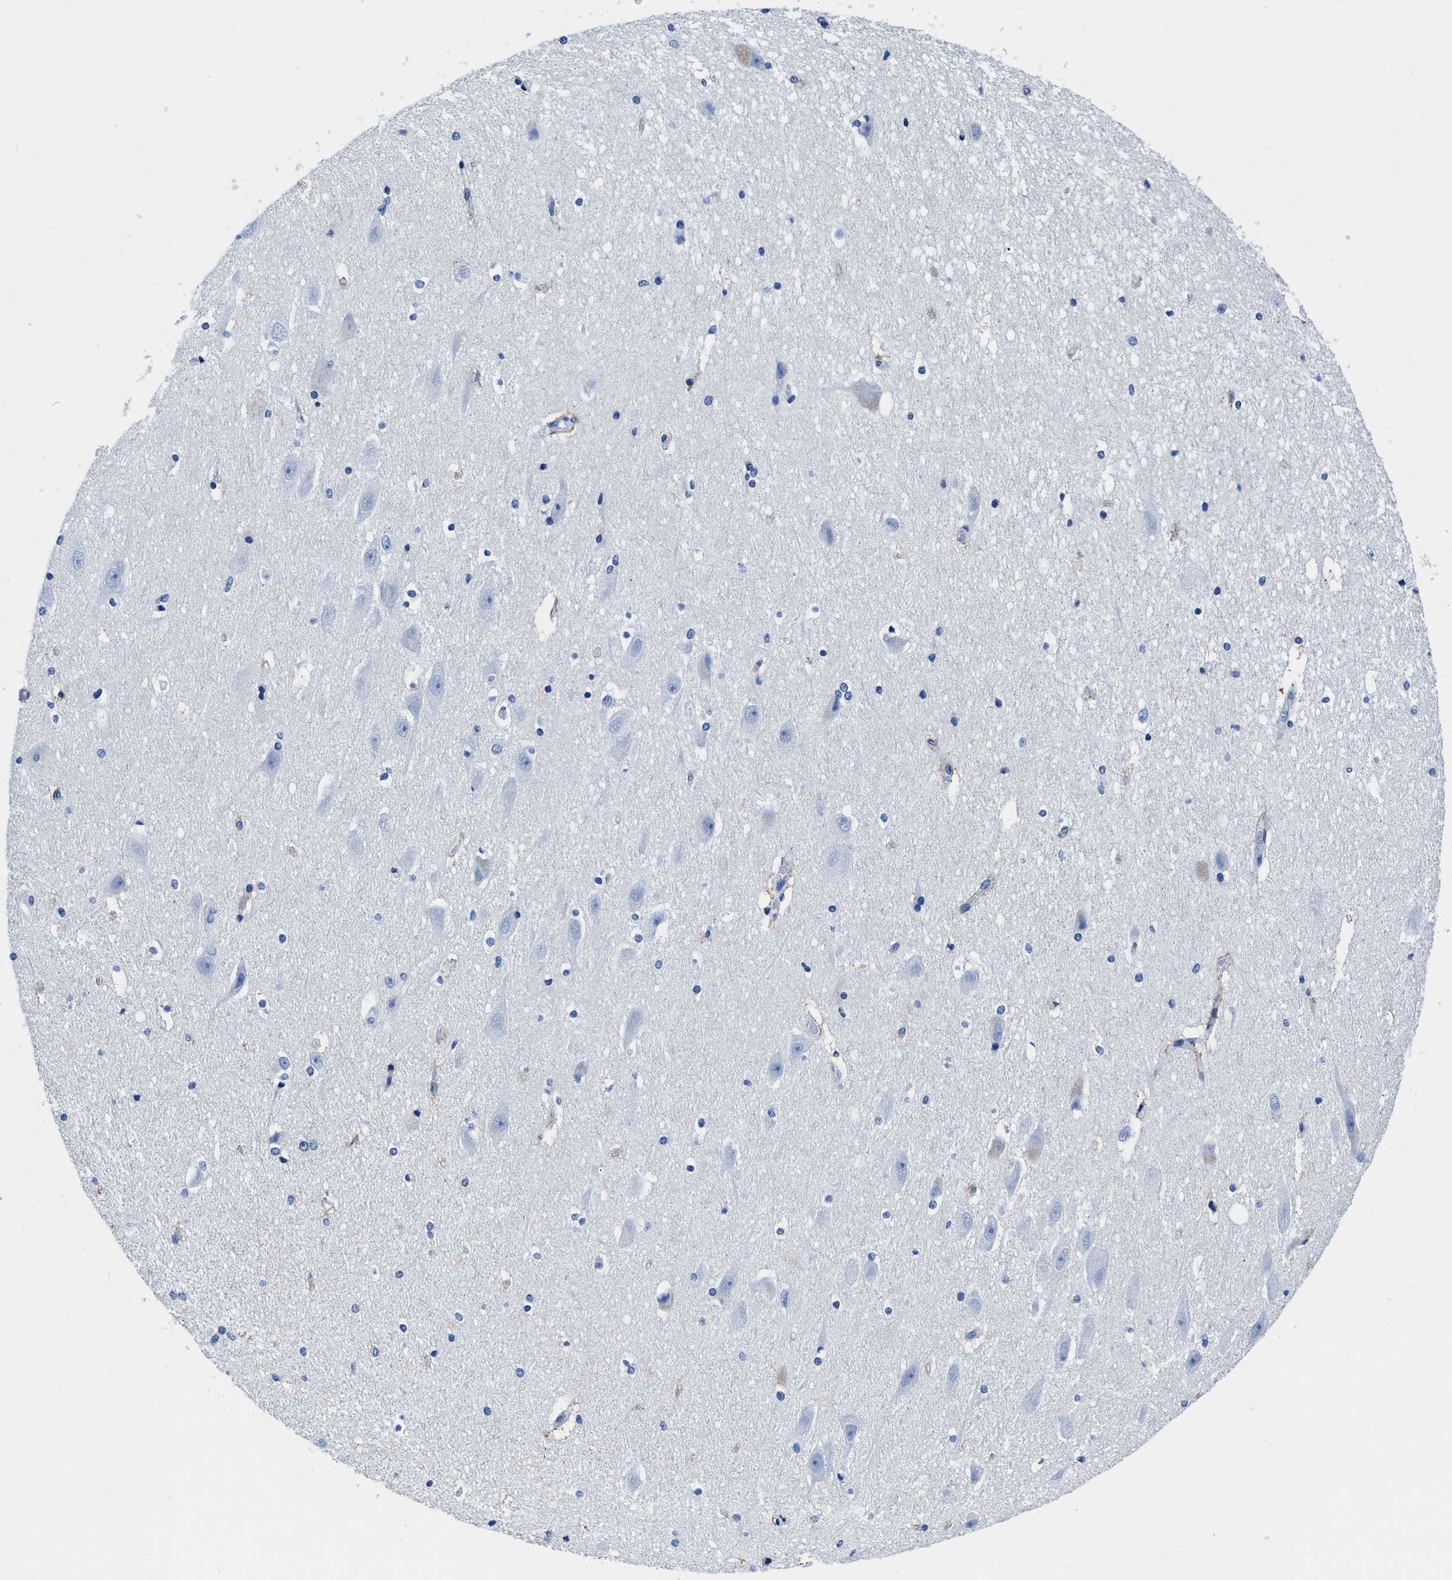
{"staining": {"intensity": "negative", "quantity": "none", "location": "none"}, "tissue": "hippocampus", "cell_type": "Glial cells", "image_type": "normal", "snomed": [{"axis": "morphology", "description": "Normal tissue, NOS"}, {"axis": "topography", "description": "Hippocampus"}], "caption": "Immunohistochemical staining of normal hippocampus demonstrates no significant expression in glial cells.", "gene": "CER1", "patient": {"sex": "female", "age": 19}}